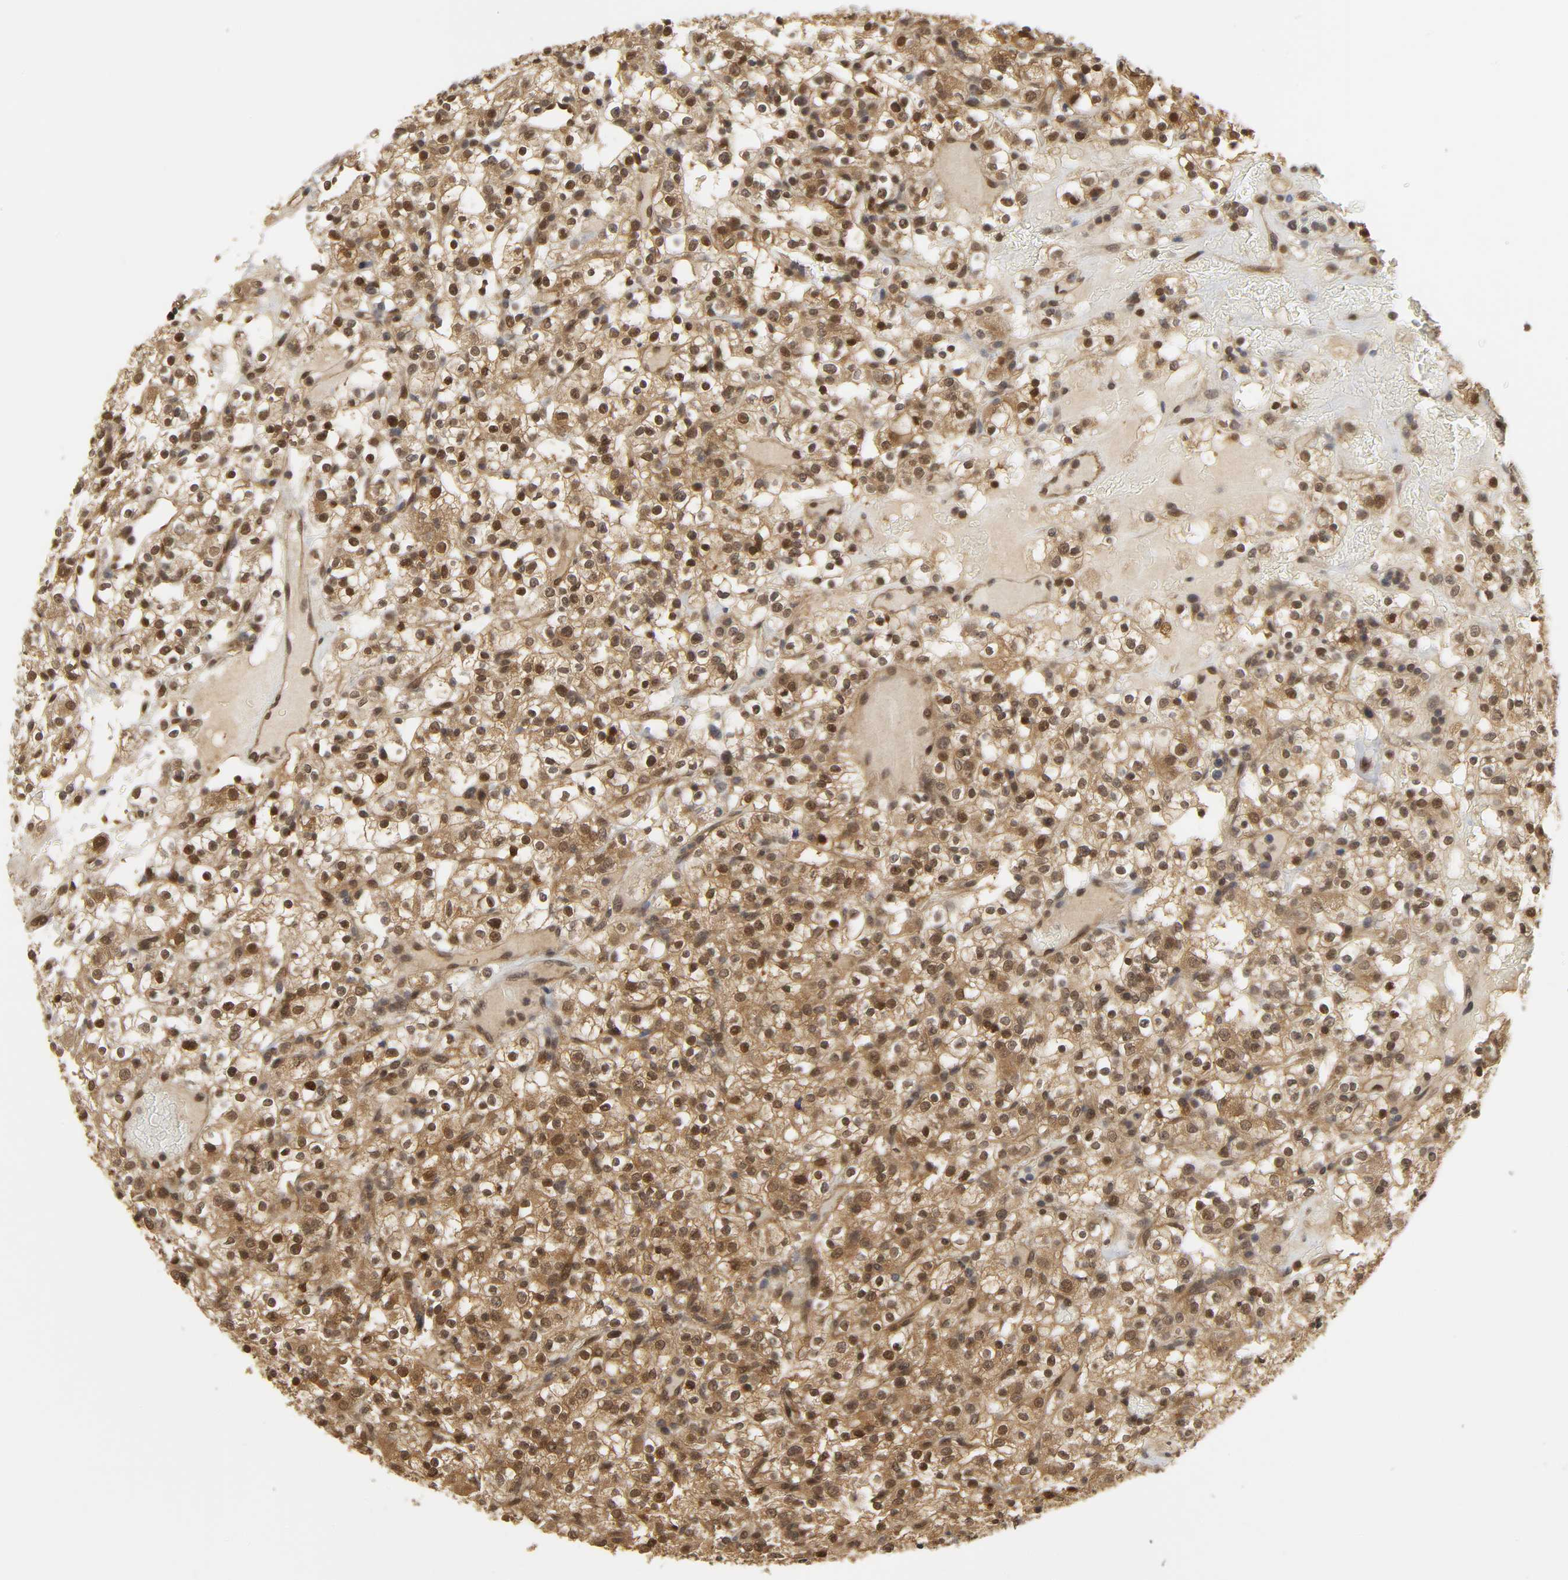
{"staining": {"intensity": "moderate", "quantity": ">75%", "location": "cytoplasmic/membranous,nuclear"}, "tissue": "renal cancer", "cell_type": "Tumor cells", "image_type": "cancer", "snomed": [{"axis": "morphology", "description": "Normal tissue, NOS"}, {"axis": "morphology", "description": "Adenocarcinoma, NOS"}, {"axis": "topography", "description": "Kidney"}], "caption": "Protein expression analysis of human renal adenocarcinoma reveals moderate cytoplasmic/membranous and nuclear staining in approximately >75% of tumor cells.", "gene": "PARK7", "patient": {"sex": "female", "age": 72}}